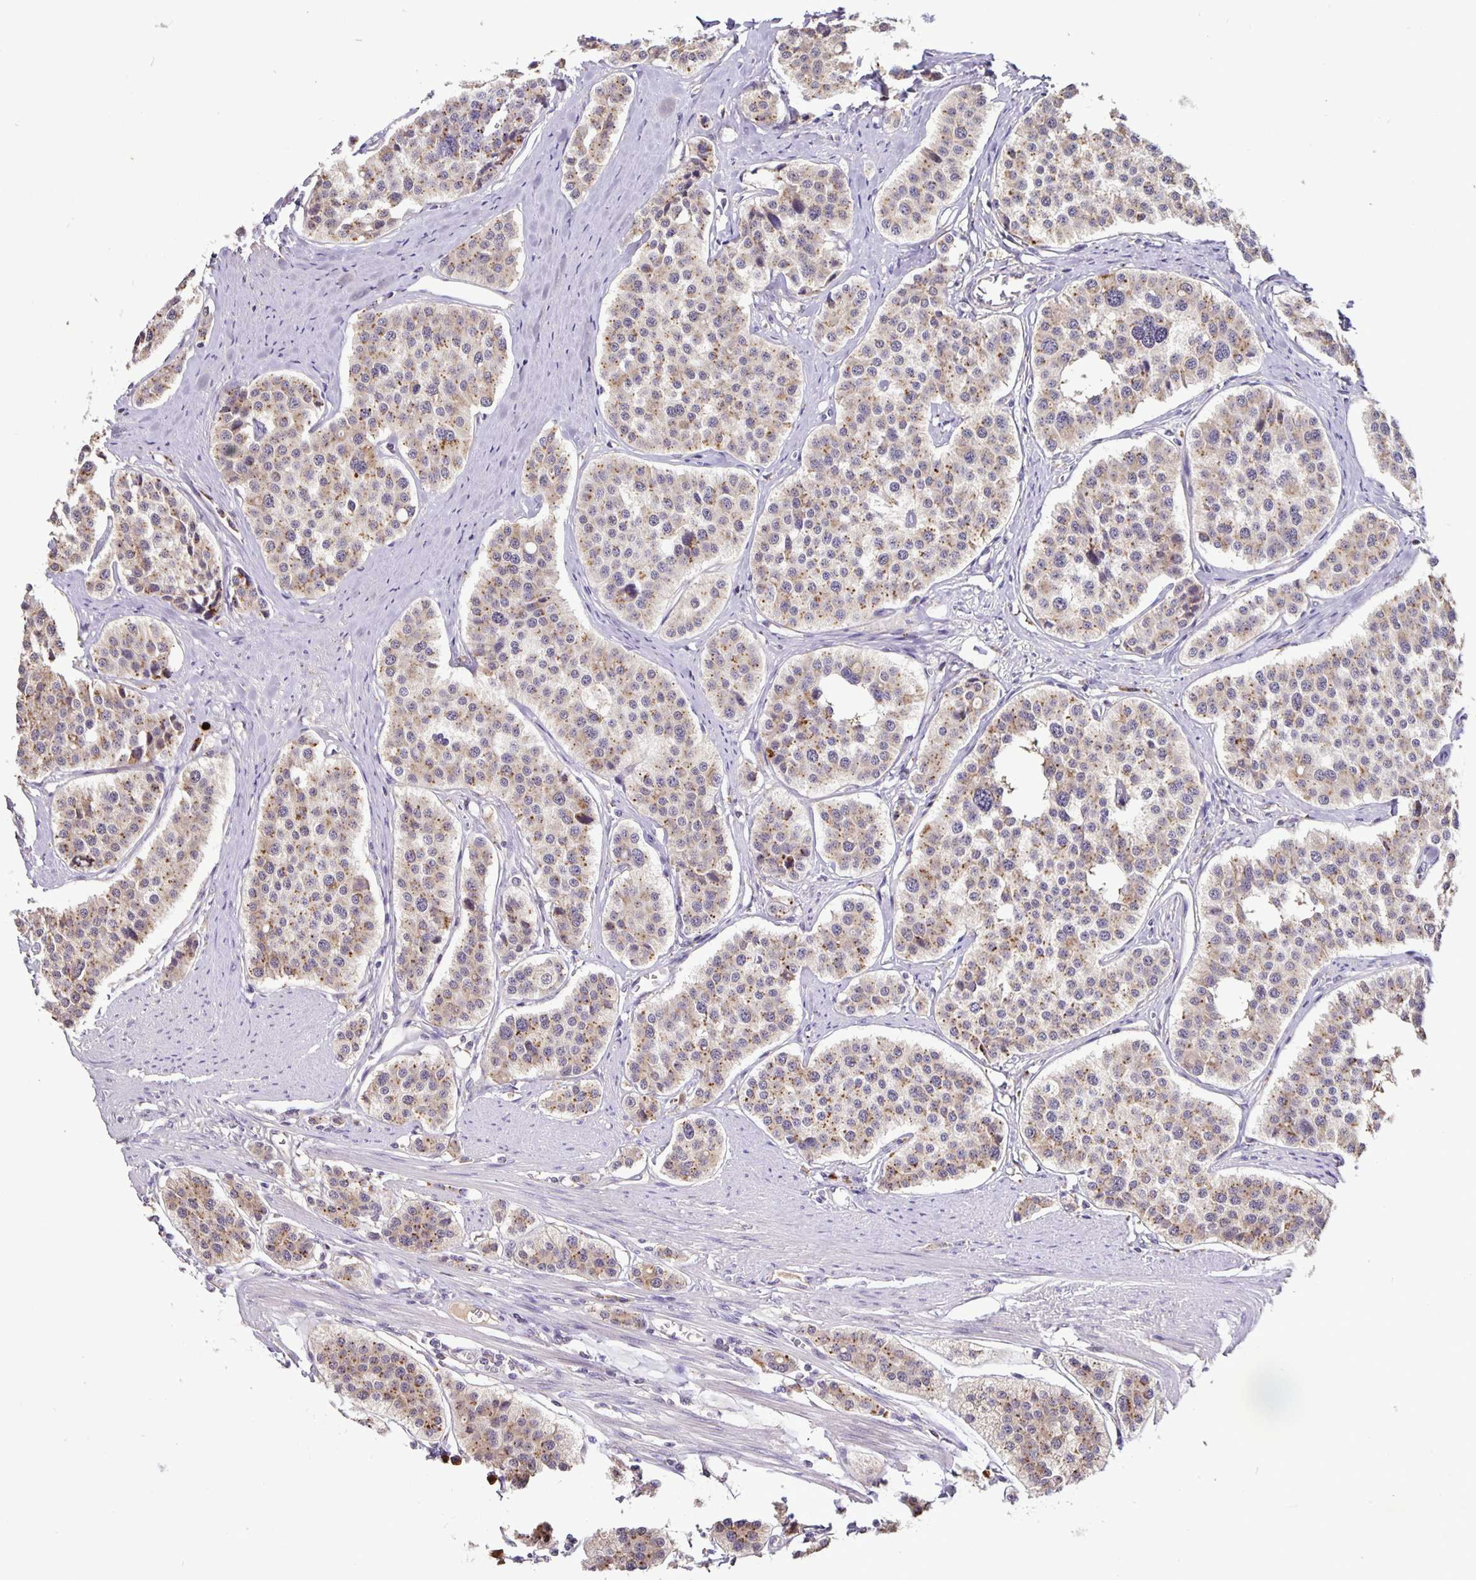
{"staining": {"intensity": "weak", "quantity": "25%-75%", "location": "cytoplasmic/membranous"}, "tissue": "carcinoid", "cell_type": "Tumor cells", "image_type": "cancer", "snomed": [{"axis": "morphology", "description": "Carcinoid, malignant, NOS"}, {"axis": "topography", "description": "Small intestine"}], "caption": "High-power microscopy captured an immunohistochemistry (IHC) micrograph of carcinoid, revealing weak cytoplasmic/membranous expression in approximately 25%-75% of tumor cells.", "gene": "EML6", "patient": {"sex": "male", "age": 60}}